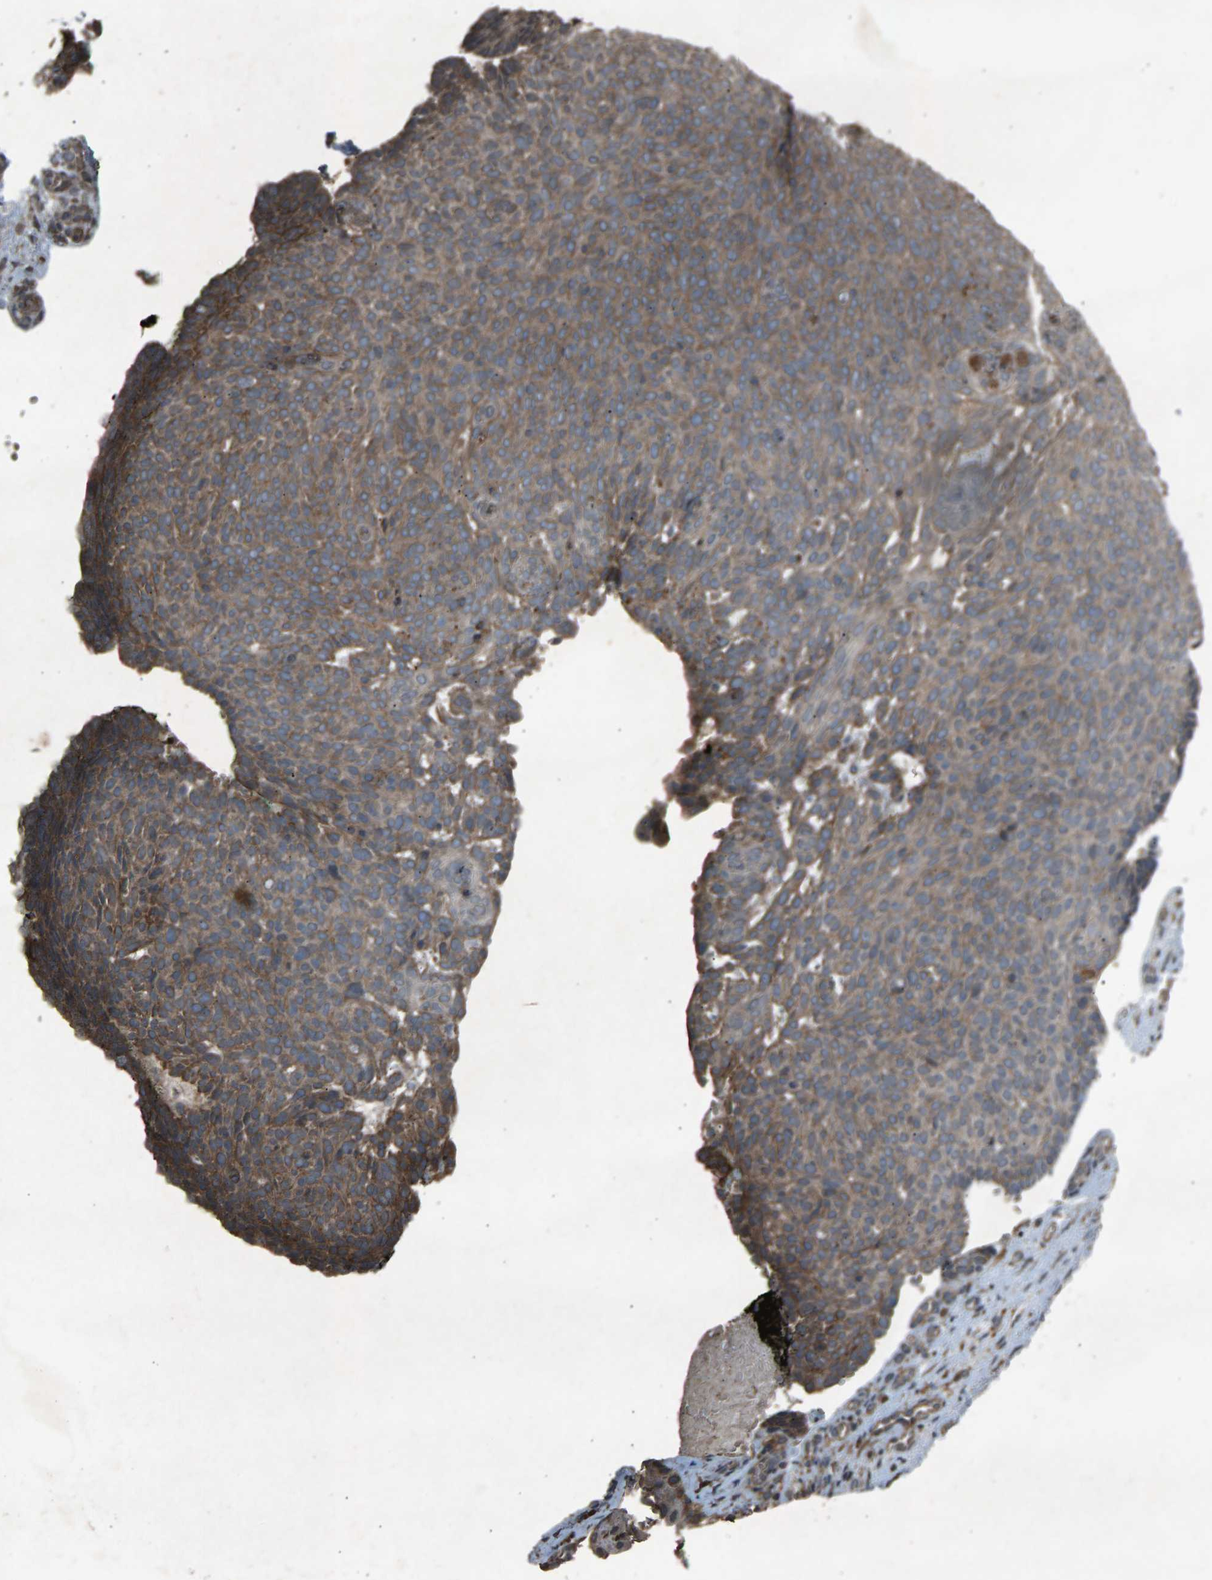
{"staining": {"intensity": "moderate", "quantity": ">75%", "location": "cytoplasmic/membranous"}, "tissue": "skin cancer", "cell_type": "Tumor cells", "image_type": "cancer", "snomed": [{"axis": "morphology", "description": "Basal cell carcinoma"}, {"axis": "topography", "description": "Skin"}], "caption": "Brown immunohistochemical staining in skin cancer (basal cell carcinoma) exhibits moderate cytoplasmic/membranous expression in approximately >75% of tumor cells.", "gene": "CALR", "patient": {"sex": "male", "age": 61}}